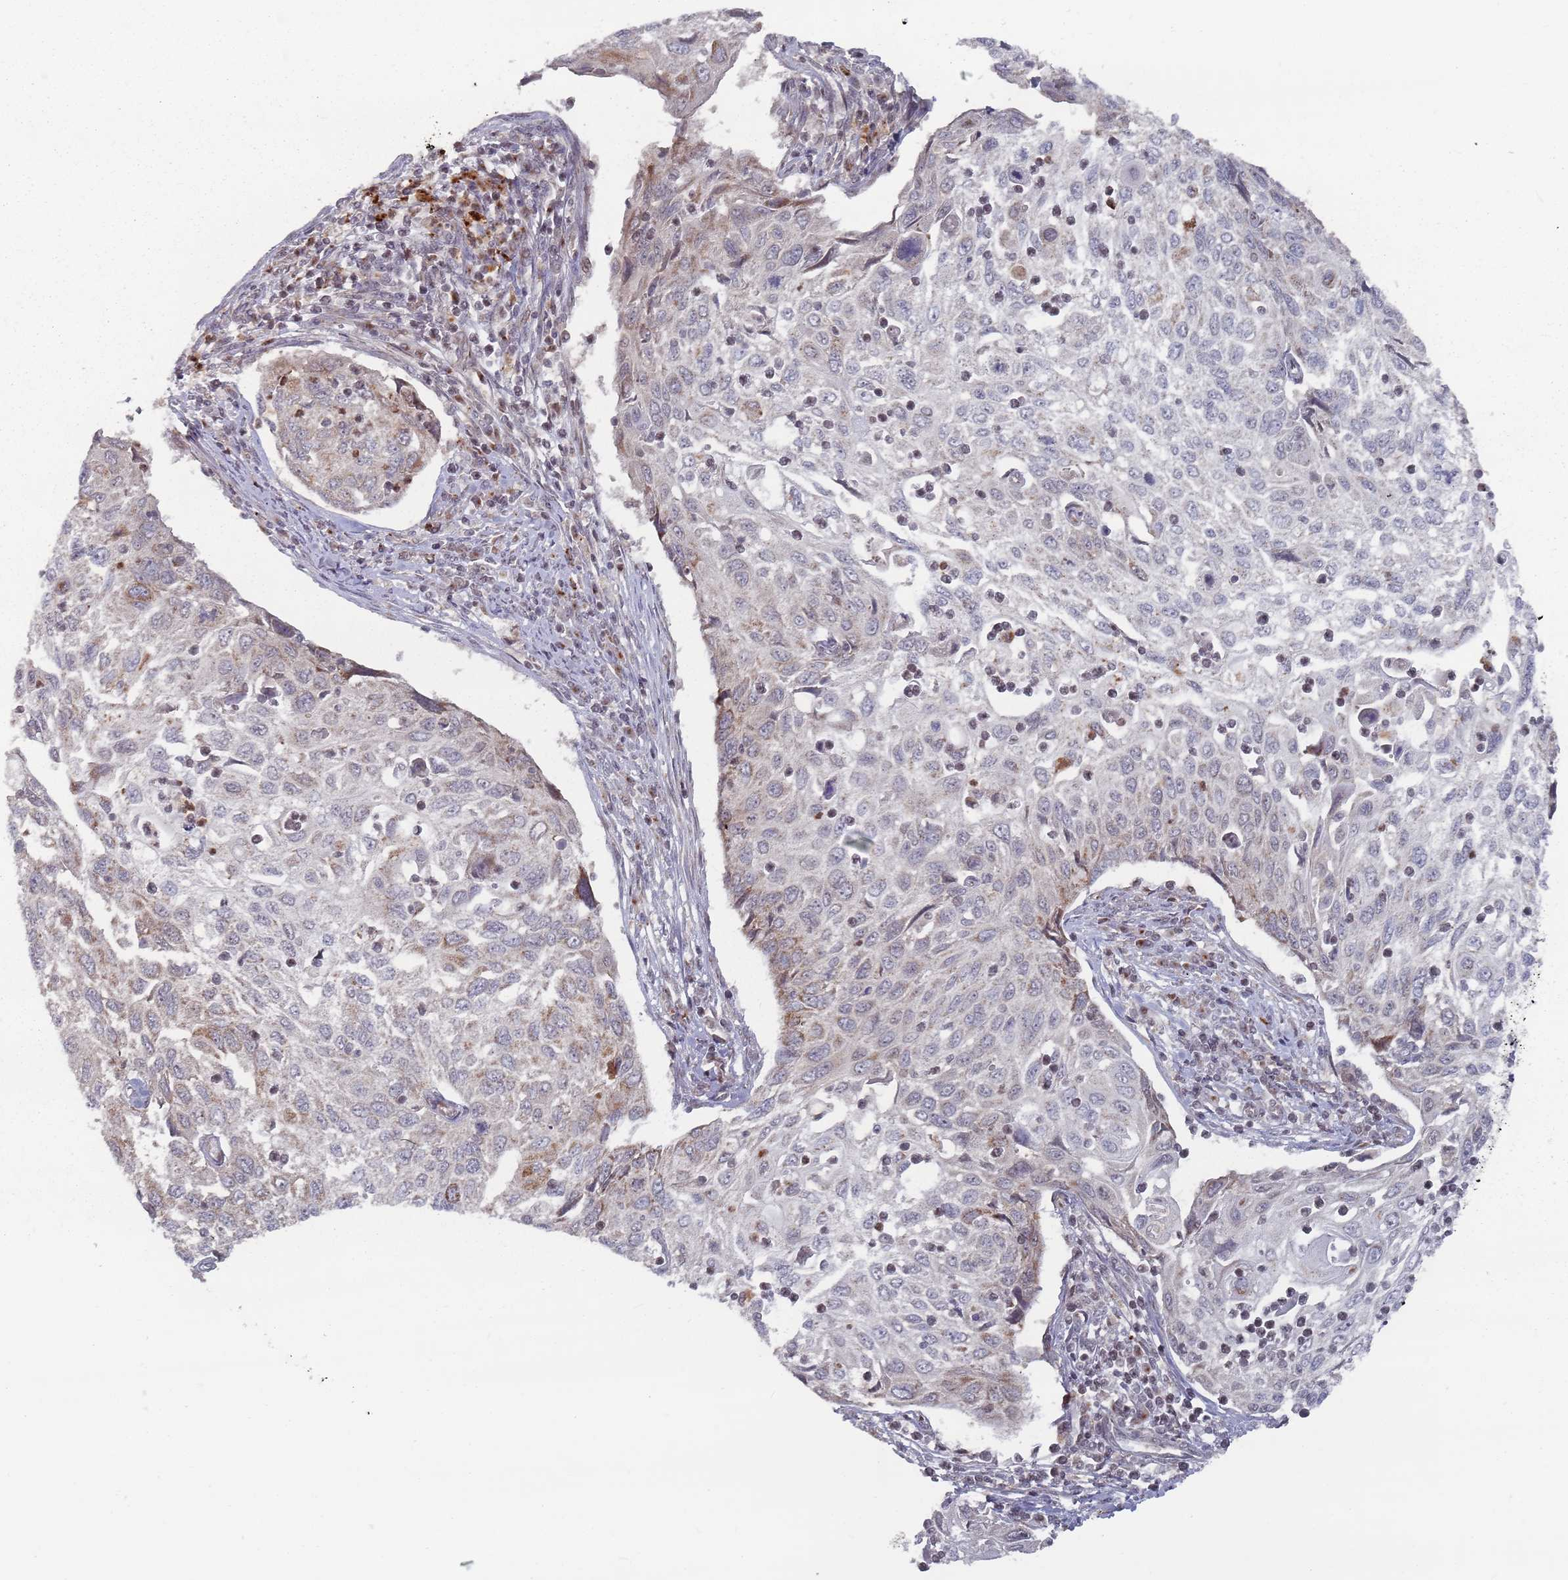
{"staining": {"intensity": "moderate", "quantity": "<25%", "location": "cytoplasmic/membranous"}, "tissue": "cervical cancer", "cell_type": "Tumor cells", "image_type": "cancer", "snomed": [{"axis": "morphology", "description": "Squamous cell carcinoma, NOS"}, {"axis": "topography", "description": "Cervix"}], "caption": "Brown immunohistochemical staining in cervical cancer demonstrates moderate cytoplasmic/membranous staining in approximately <25% of tumor cells.", "gene": "FMO4", "patient": {"sex": "female", "age": 70}}